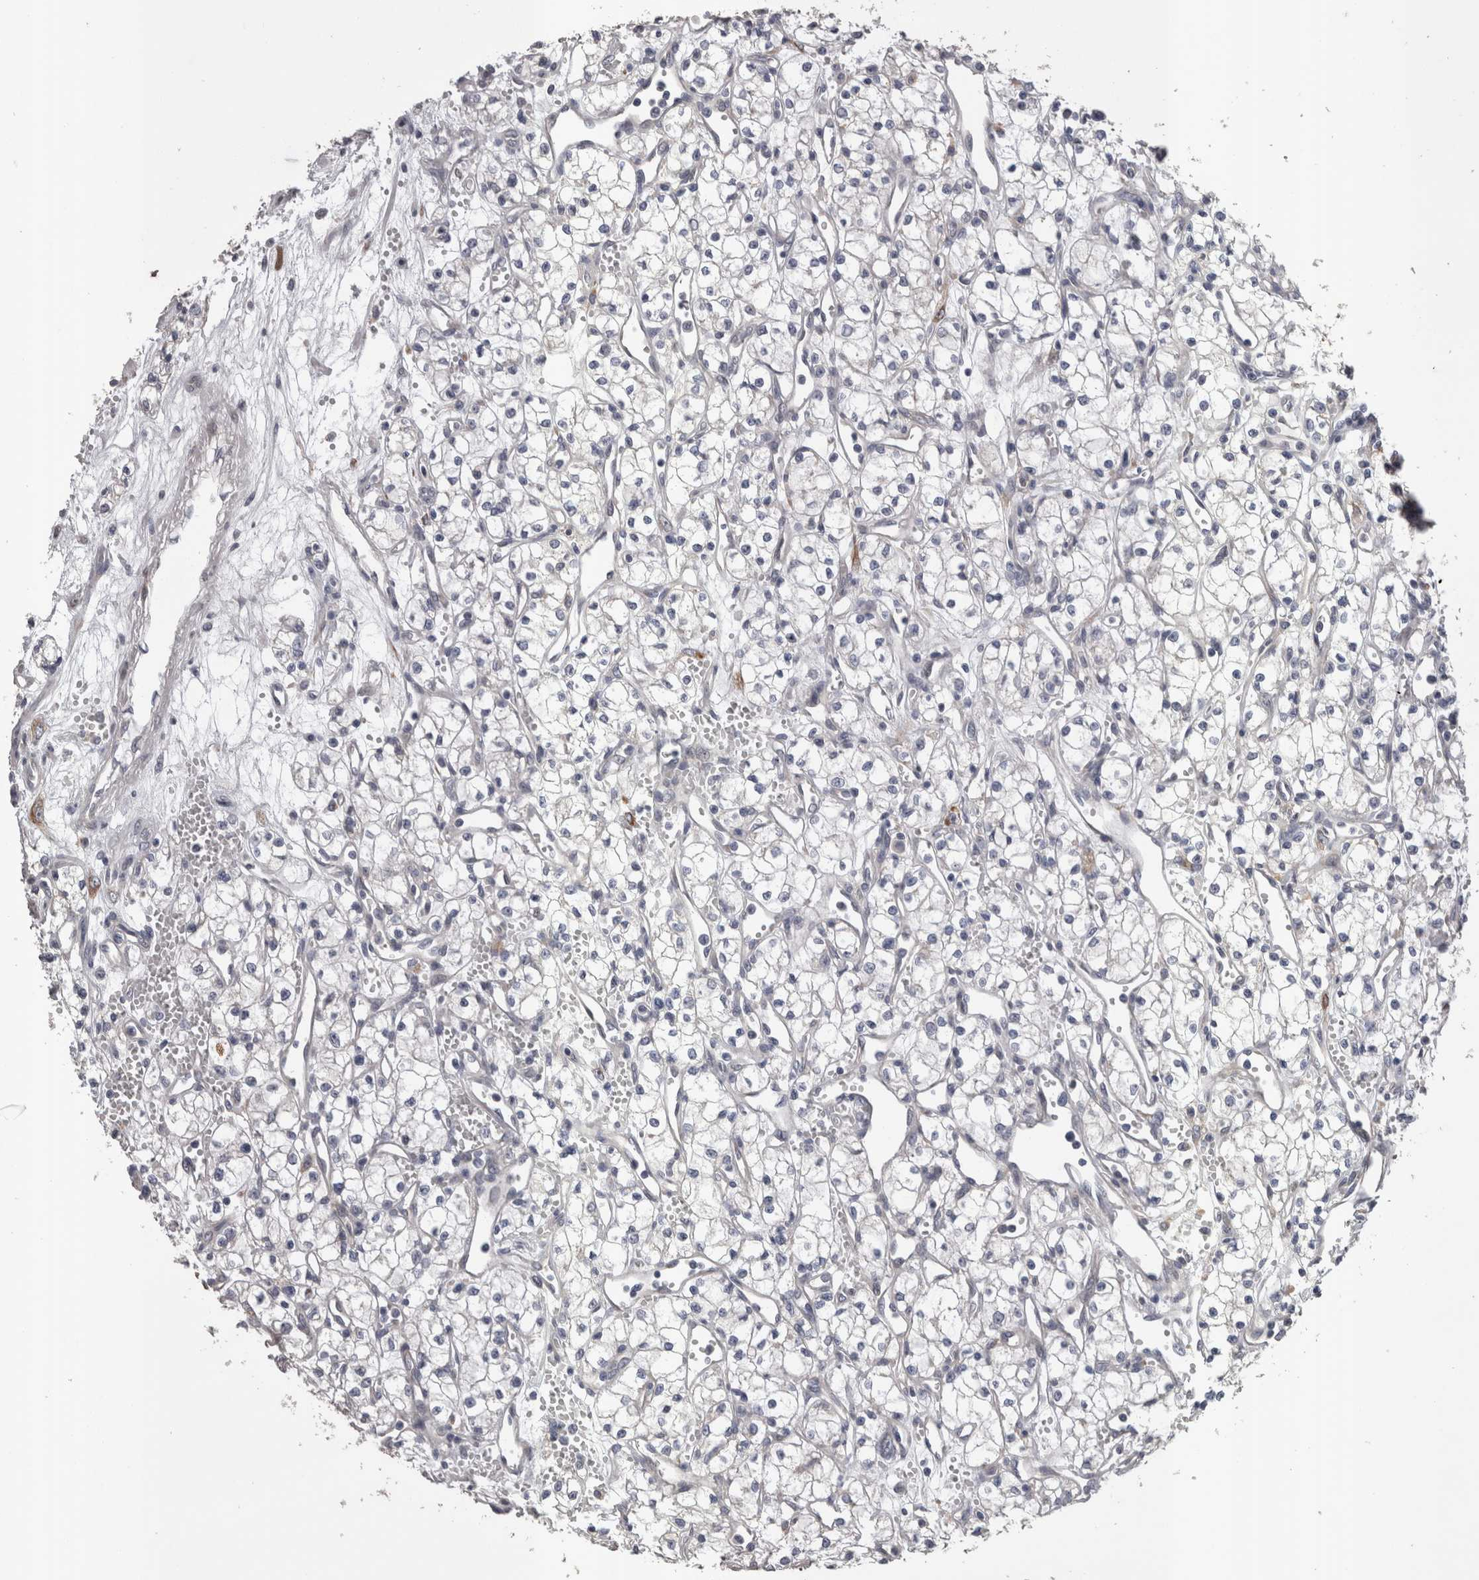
{"staining": {"intensity": "negative", "quantity": "none", "location": "none"}, "tissue": "renal cancer", "cell_type": "Tumor cells", "image_type": "cancer", "snomed": [{"axis": "morphology", "description": "Adenocarcinoma, NOS"}, {"axis": "topography", "description": "Kidney"}], "caption": "Immunohistochemistry (IHC) micrograph of adenocarcinoma (renal) stained for a protein (brown), which exhibits no staining in tumor cells. (IHC, brightfield microscopy, high magnification).", "gene": "STC1", "patient": {"sex": "male", "age": 59}}